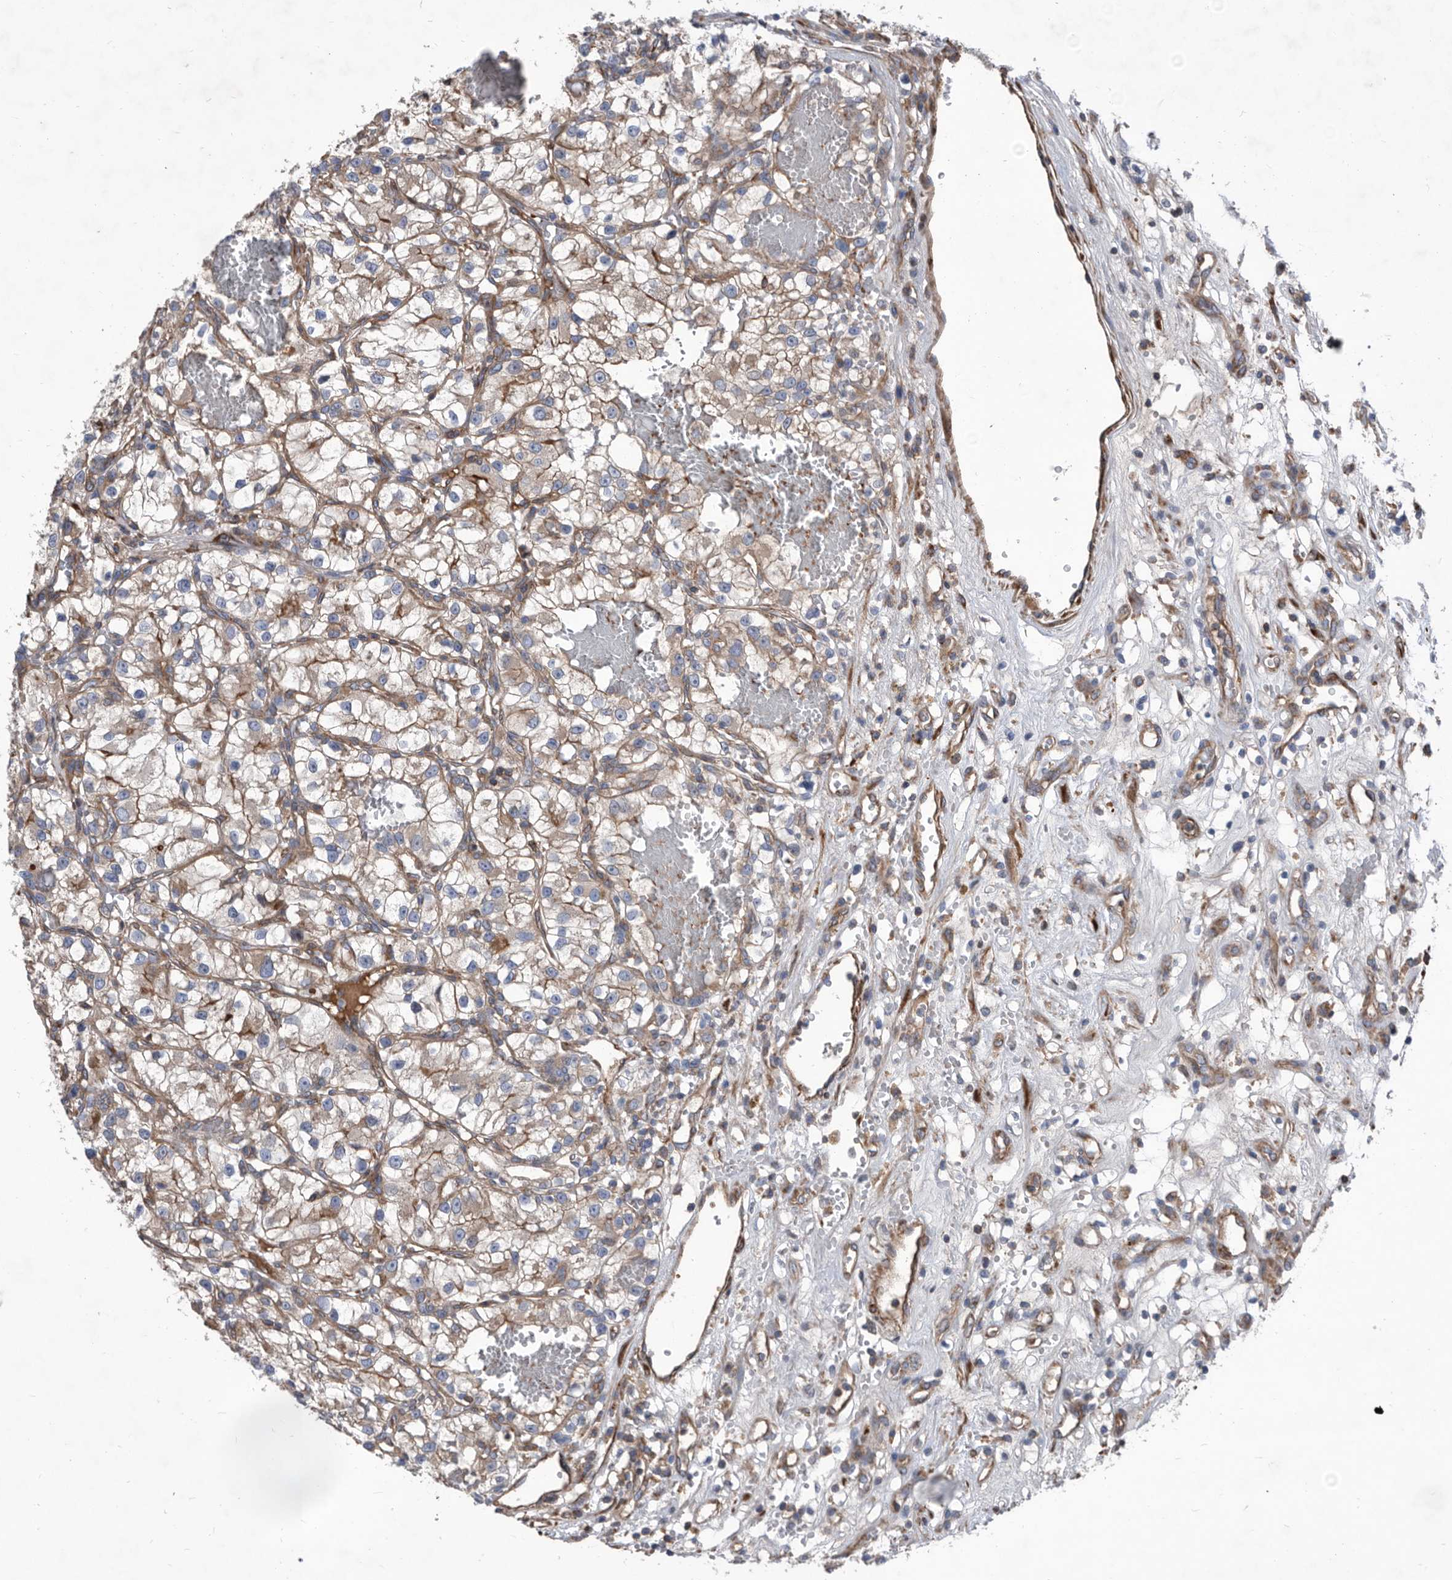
{"staining": {"intensity": "weak", "quantity": "<25%", "location": "cytoplasmic/membranous"}, "tissue": "renal cancer", "cell_type": "Tumor cells", "image_type": "cancer", "snomed": [{"axis": "morphology", "description": "Adenocarcinoma, NOS"}, {"axis": "topography", "description": "Kidney"}], "caption": "A photomicrograph of human renal cancer is negative for staining in tumor cells.", "gene": "ATP13A3", "patient": {"sex": "female", "age": 57}}